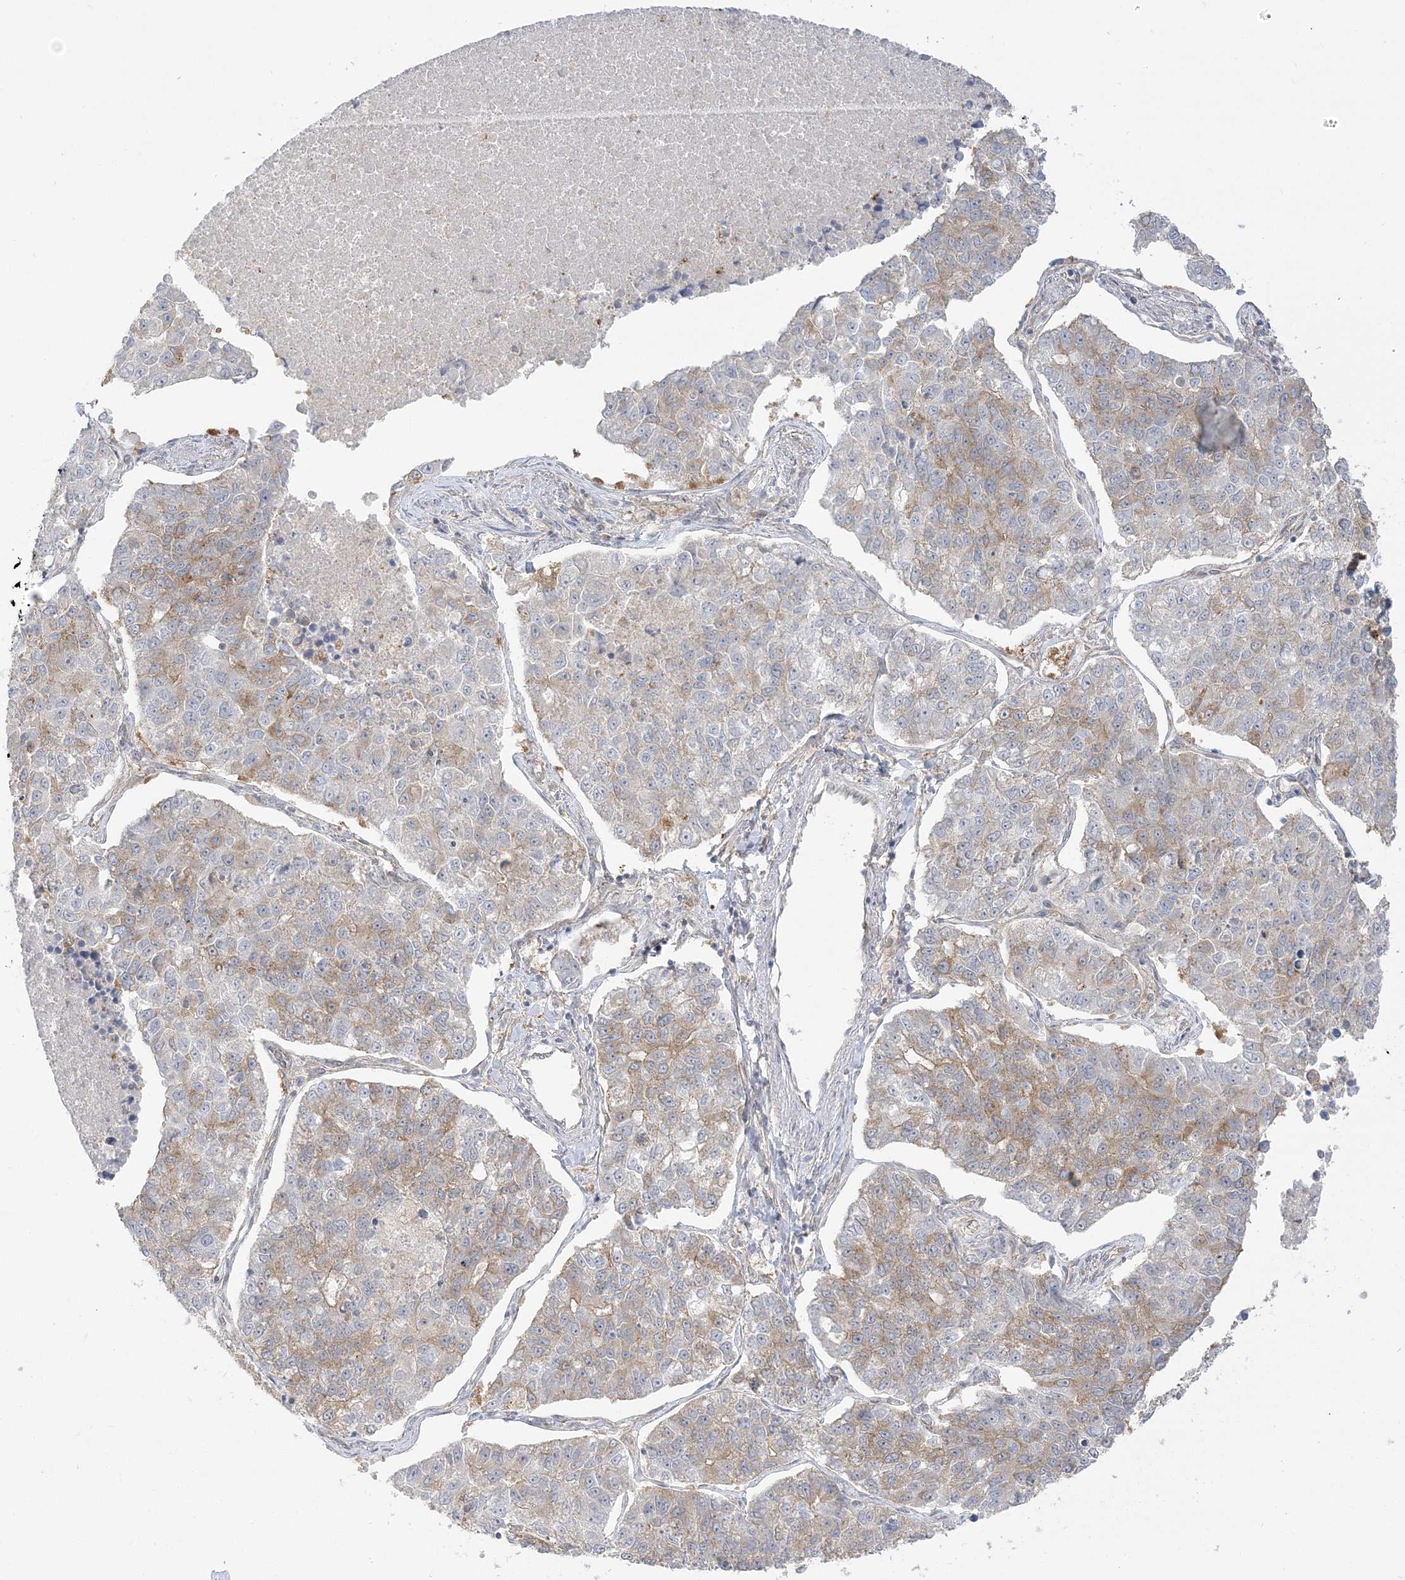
{"staining": {"intensity": "weak", "quantity": "25%-75%", "location": "cytoplasmic/membranous"}, "tissue": "lung cancer", "cell_type": "Tumor cells", "image_type": "cancer", "snomed": [{"axis": "morphology", "description": "Adenocarcinoma, NOS"}, {"axis": "topography", "description": "Lung"}], "caption": "The immunohistochemical stain highlights weak cytoplasmic/membranous staining in tumor cells of lung cancer (adenocarcinoma) tissue. (IHC, brightfield microscopy, high magnification).", "gene": "STAM", "patient": {"sex": "male", "age": 49}}